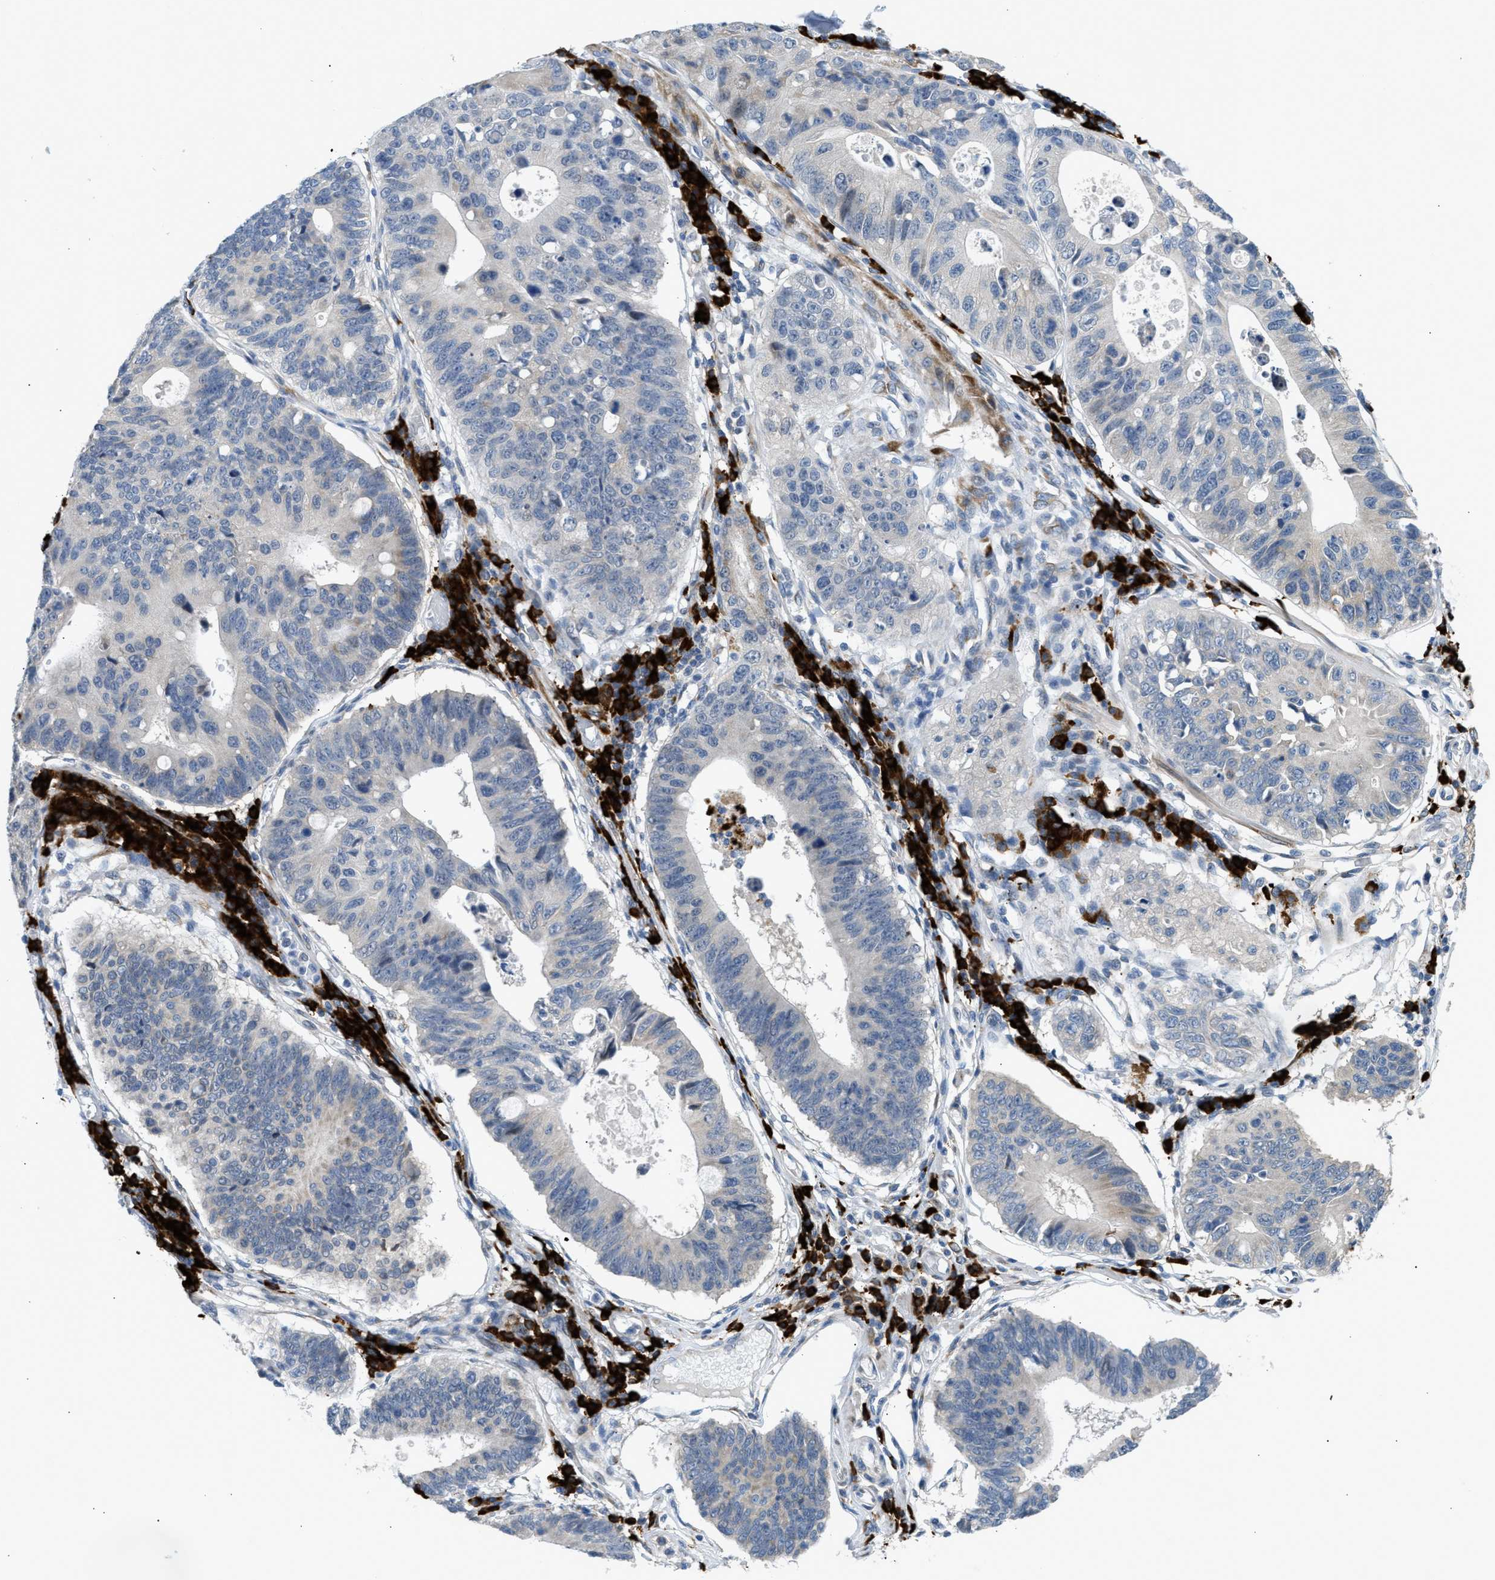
{"staining": {"intensity": "moderate", "quantity": "<25%", "location": "cytoplasmic/membranous"}, "tissue": "stomach cancer", "cell_type": "Tumor cells", "image_type": "cancer", "snomed": [{"axis": "morphology", "description": "Adenocarcinoma, NOS"}, {"axis": "topography", "description": "Stomach"}], "caption": "Immunohistochemical staining of human stomach cancer displays low levels of moderate cytoplasmic/membranous staining in about <25% of tumor cells.", "gene": "KCNC2", "patient": {"sex": "male", "age": 59}}